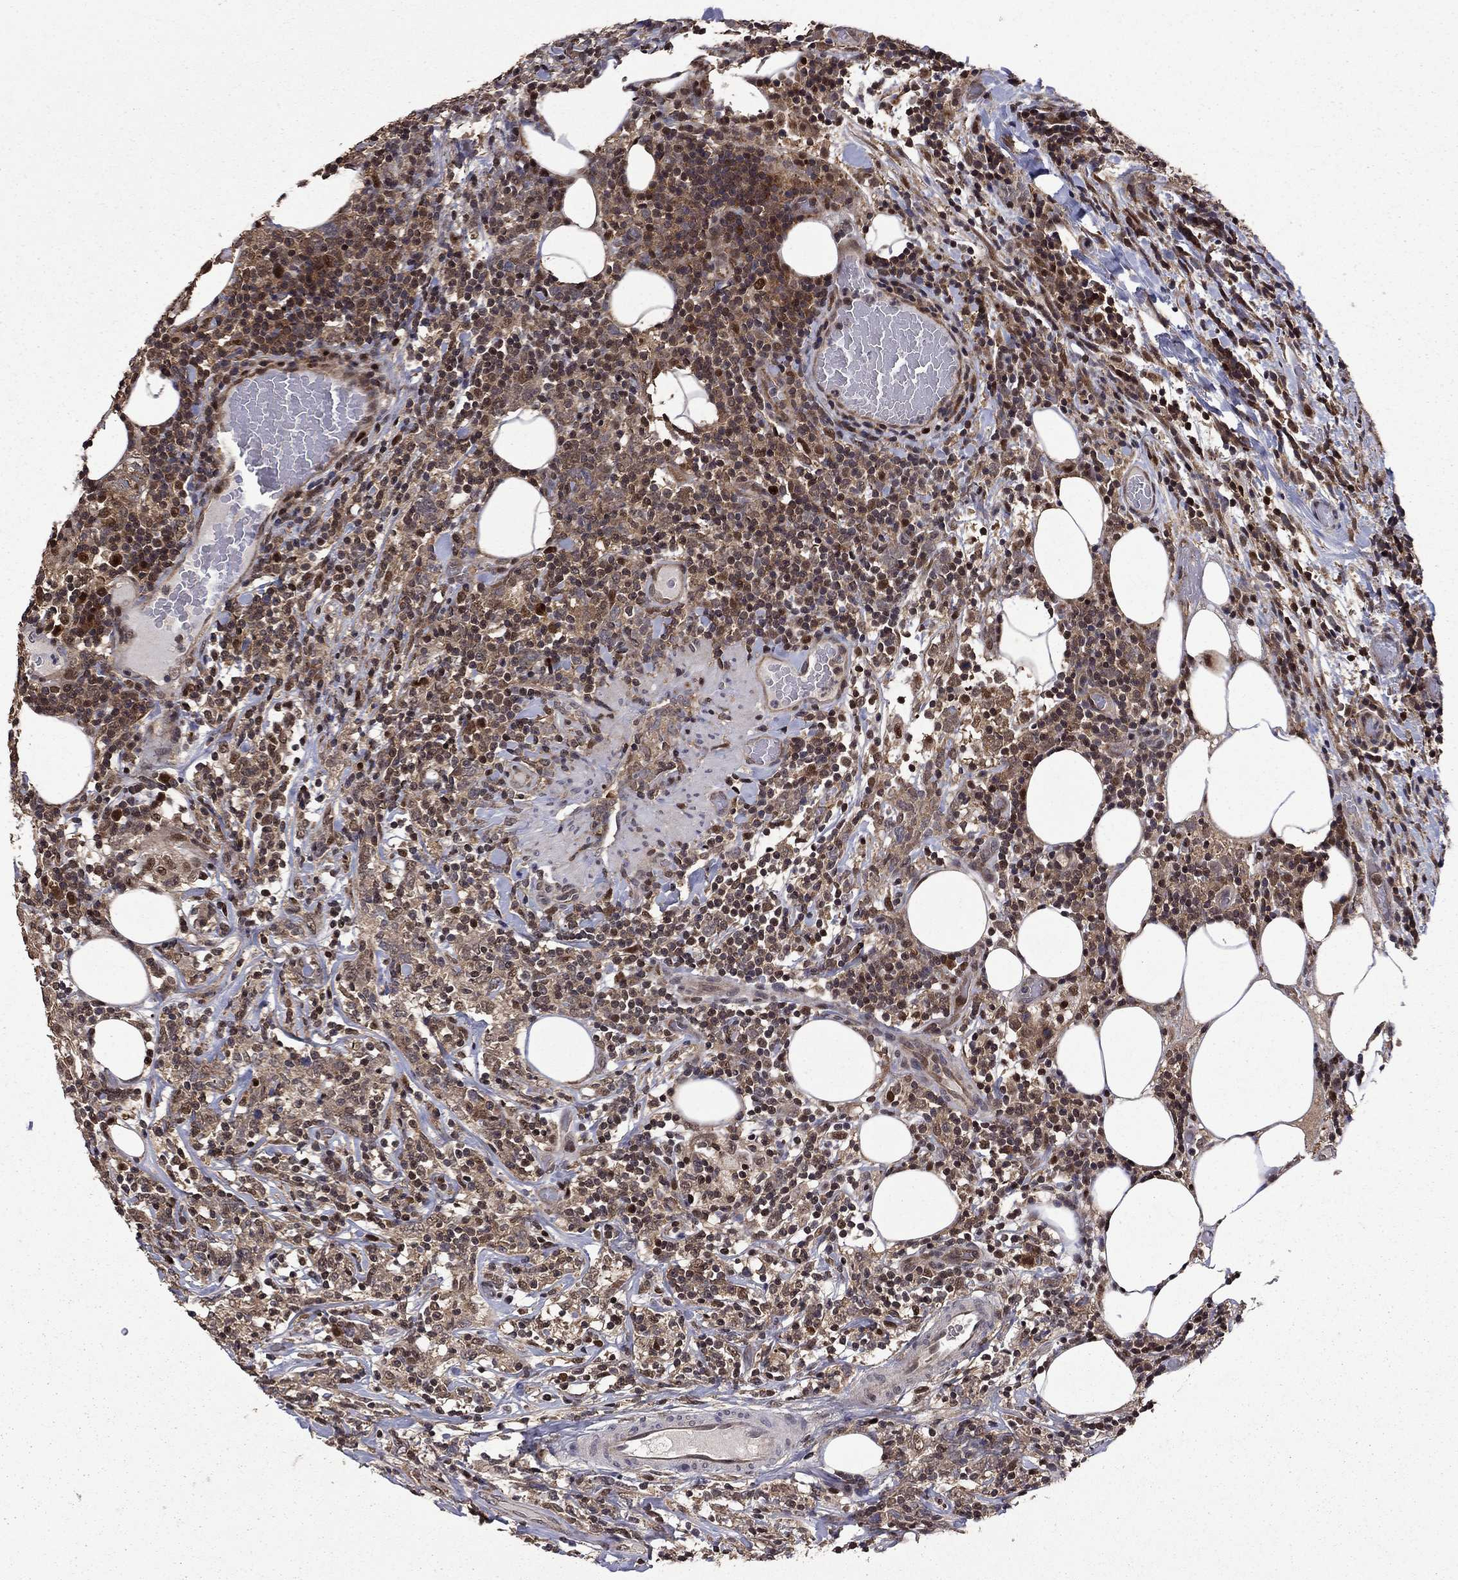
{"staining": {"intensity": "moderate", "quantity": "<25%", "location": "cytoplasmic/membranous,nuclear"}, "tissue": "lymphoma", "cell_type": "Tumor cells", "image_type": "cancer", "snomed": [{"axis": "morphology", "description": "Malignant lymphoma, non-Hodgkin's type, High grade"}, {"axis": "topography", "description": "Lymph node"}], "caption": "Brown immunohistochemical staining in human high-grade malignant lymphoma, non-Hodgkin's type exhibits moderate cytoplasmic/membranous and nuclear staining in about <25% of tumor cells.", "gene": "APPBP2", "patient": {"sex": "female", "age": 84}}